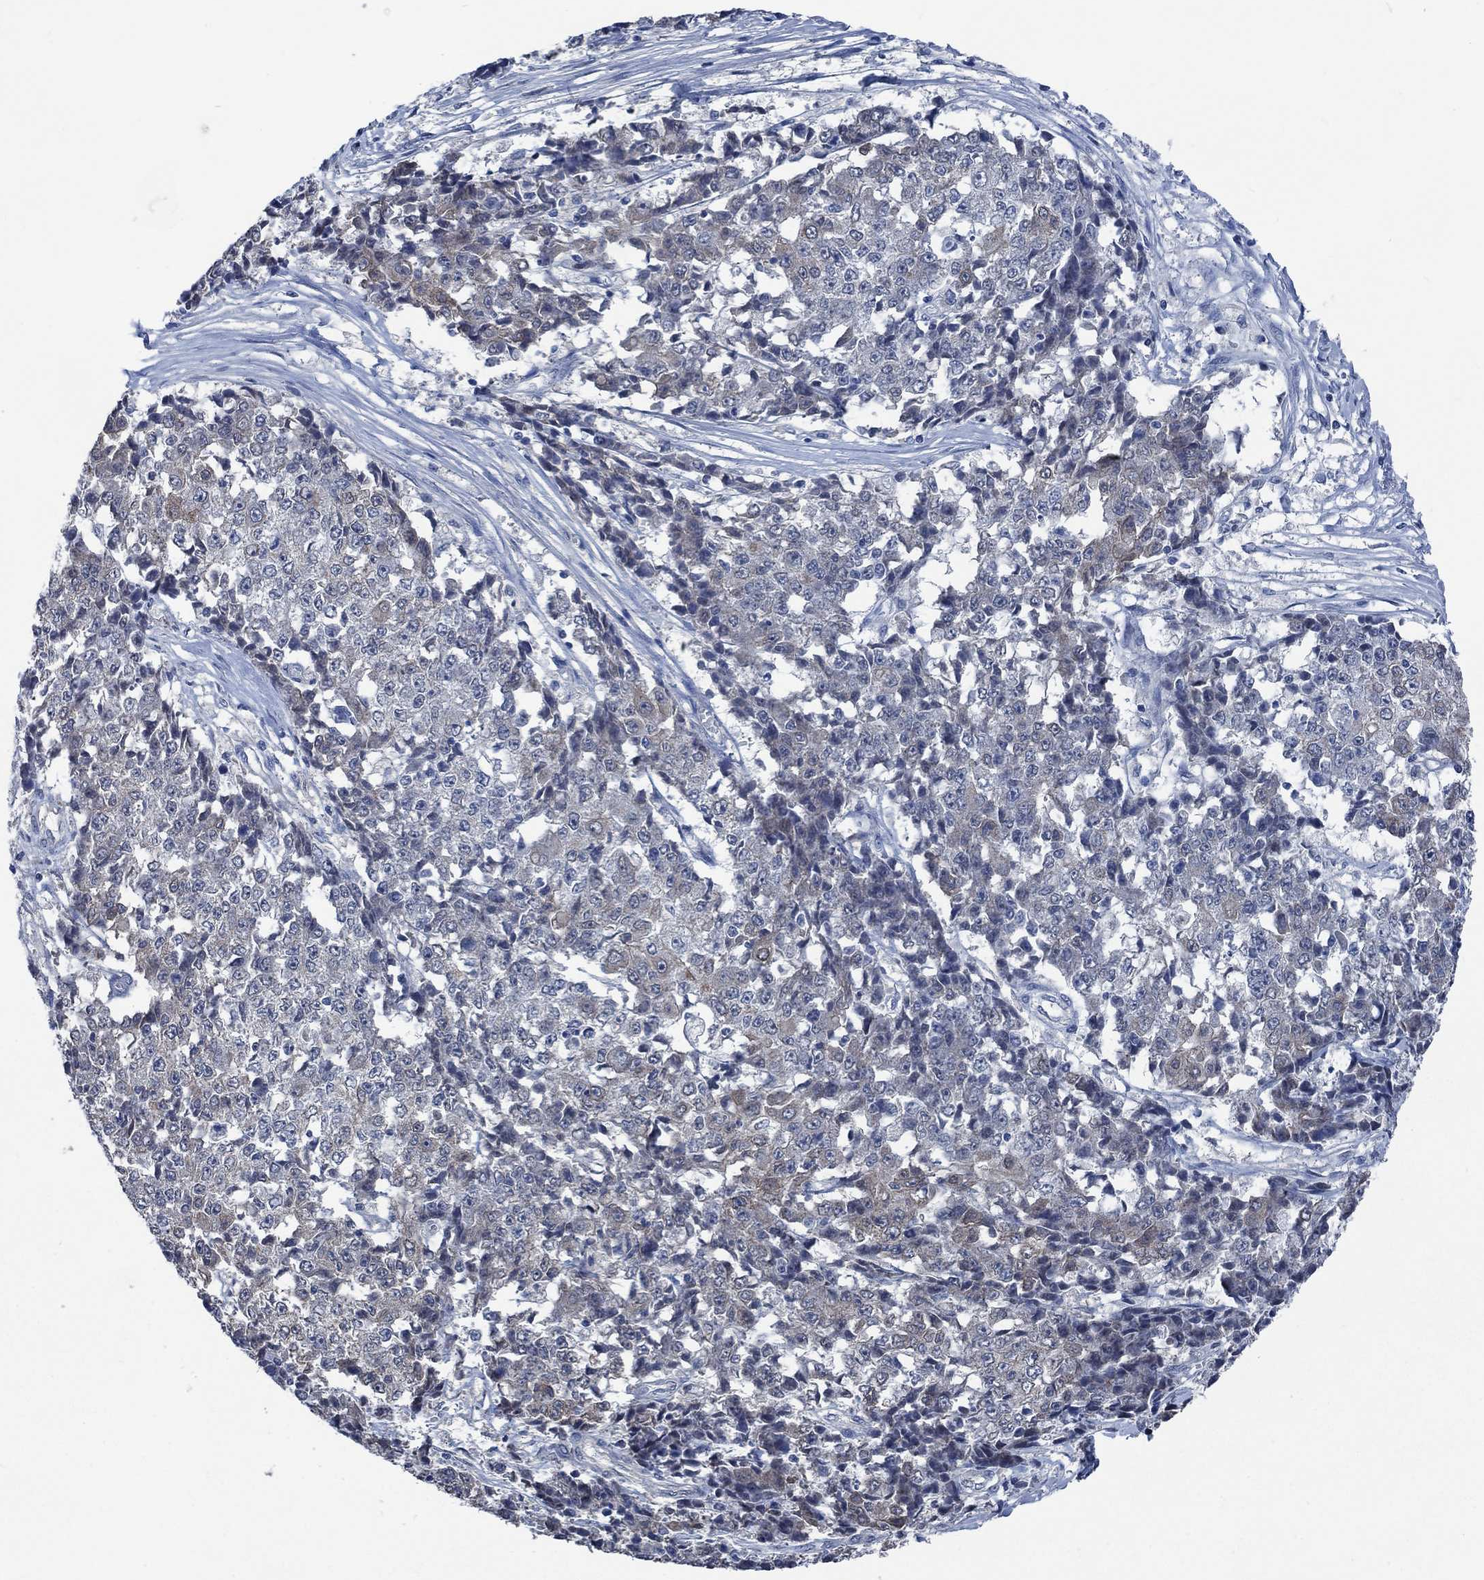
{"staining": {"intensity": "negative", "quantity": "none", "location": "none"}, "tissue": "ovarian cancer", "cell_type": "Tumor cells", "image_type": "cancer", "snomed": [{"axis": "morphology", "description": "Carcinoma, endometroid"}, {"axis": "topography", "description": "Ovary"}], "caption": "Immunohistochemistry (IHC) micrograph of neoplastic tissue: human ovarian cancer stained with DAB exhibits no significant protein positivity in tumor cells.", "gene": "OBSCN", "patient": {"sex": "female", "age": 42}}